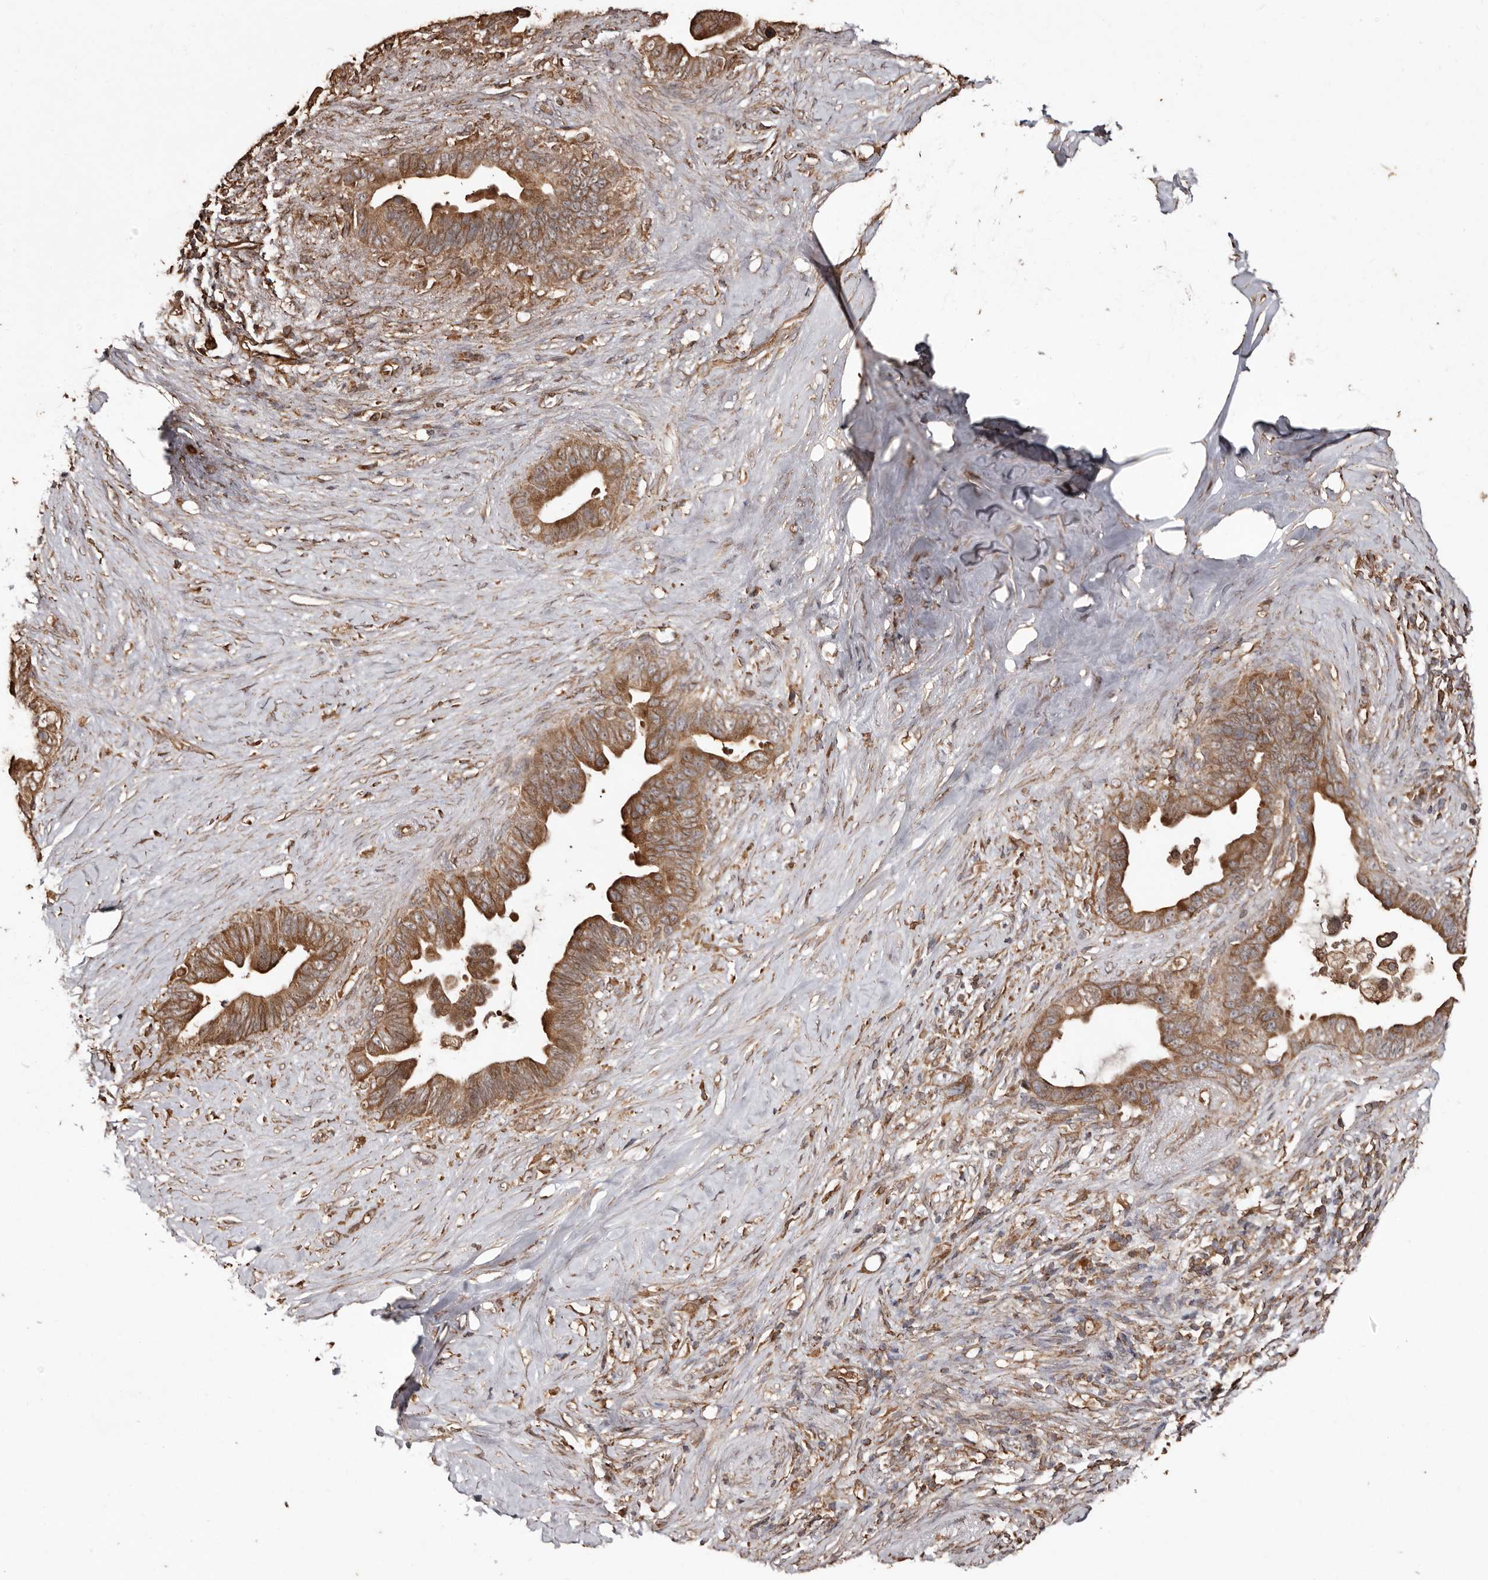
{"staining": {"intensity": "moderate", "quantity": ">75%", "location": "cytoplasmic/membranous"}, "tissue": "pancreatic cancer", "cell_type": "Tumor cells", "image_type": "cancer", "snomed": [{"axis": "morphology", "description": "Adenocarcinoma, NOS"}, {"axis": "topography", "description": "Pancreas"}], "caption": "Approximately >75% of tumor cells in human pancreatic adenocarcinoma demonstrate moderate cytoplasmic/membranous protein positivity as visualized by brown immunohistochemical staining.", "gene": "MACC1", "patient": {"sex": "female", "age": 72}}